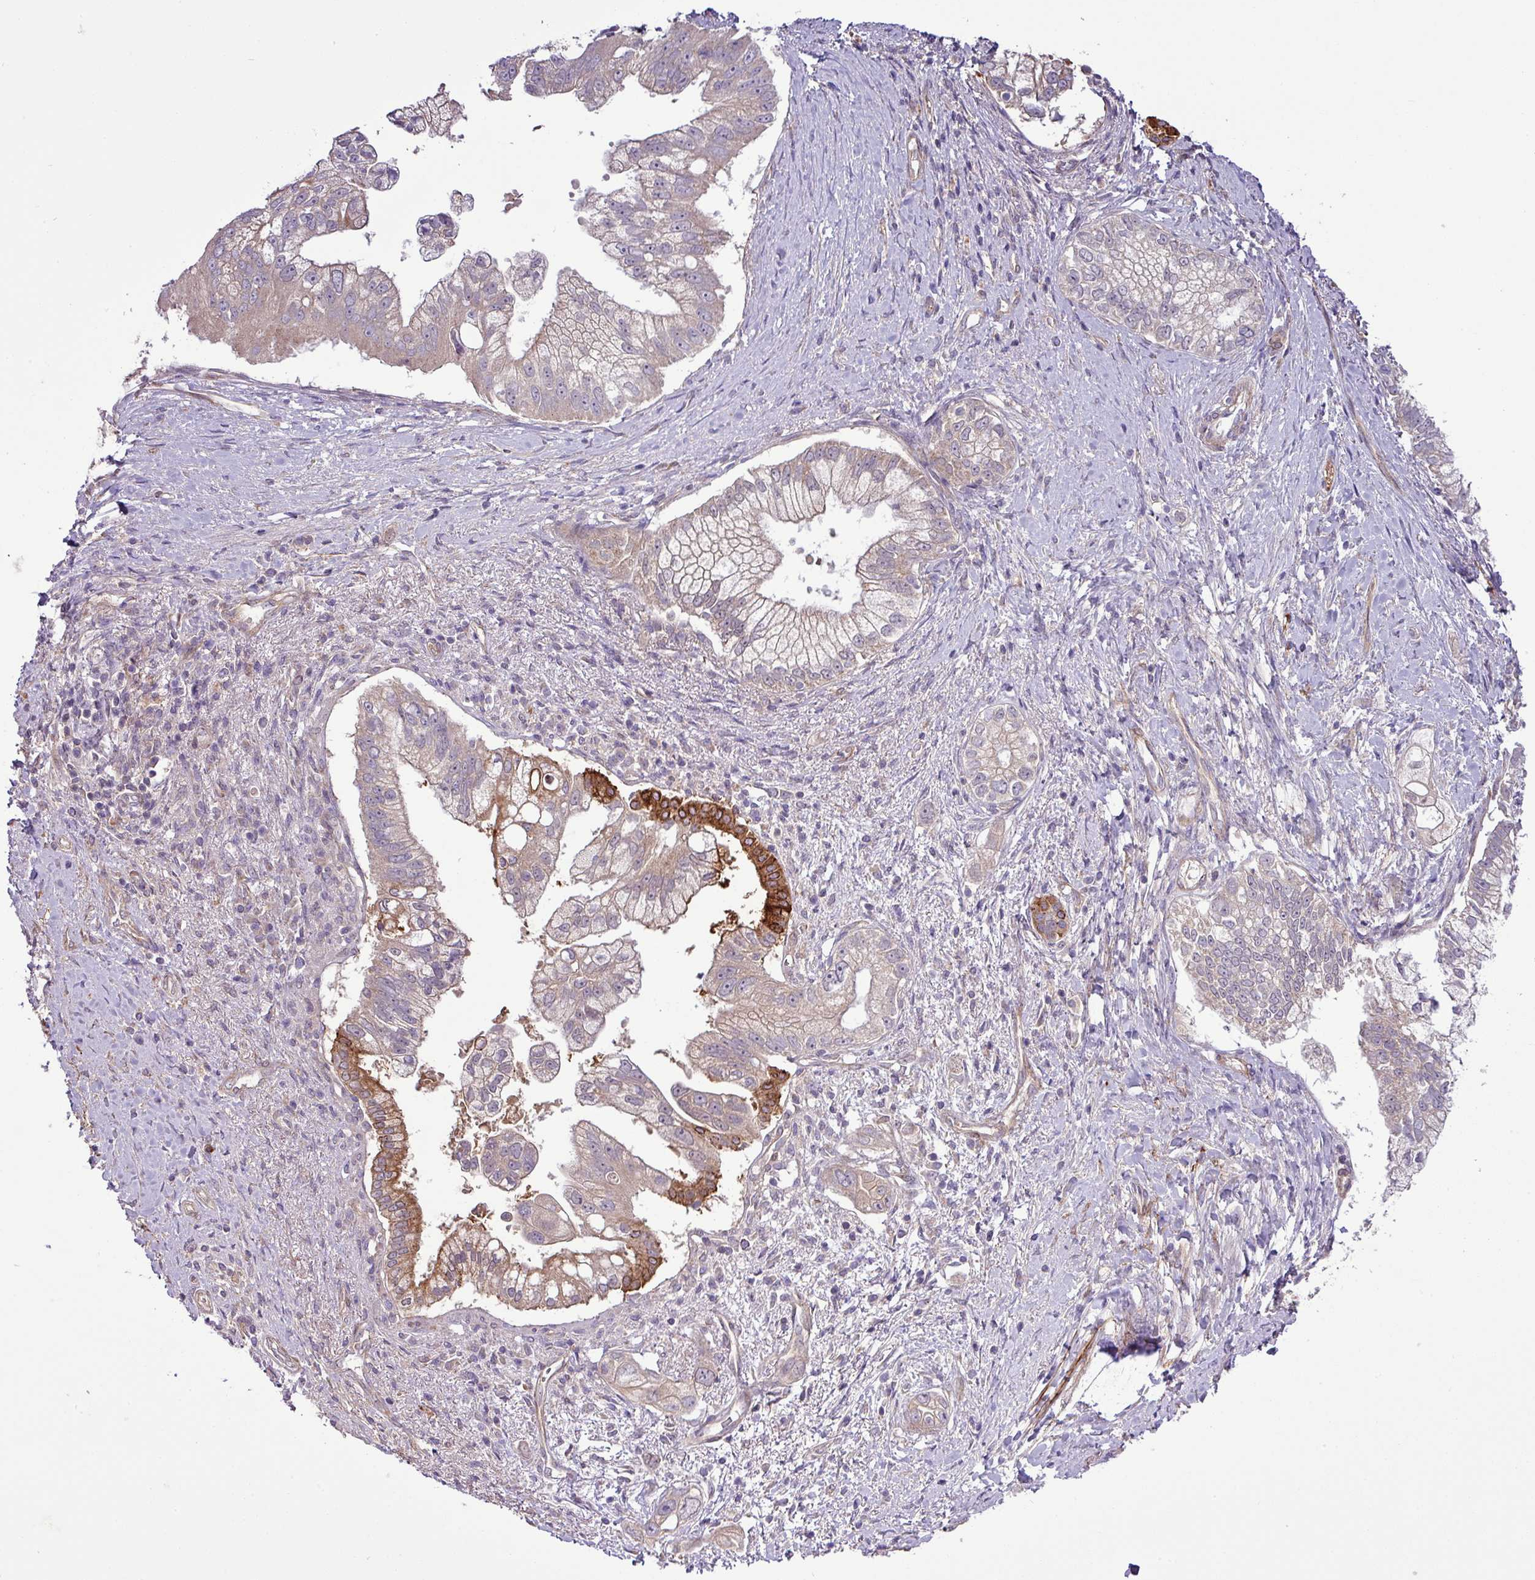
{"staining": {"intensity": "strong", "quantity": "<25%", "location": "cytoplasmic/membranous"}, "tissue": "pancreatic cancer", "cell_type": "Tumor cells", "image_type": "cancer", "snomed": [{"axis": "morphology", "description": "Adenocarcinoma, NOS"}, {"axis": "topography", "description": "Pancreas"}], "caption": "Adenocarcinoma (pancreatic) stained with immunohistochemistry demonstrates strong cytoplasmic/membranous staining in approximately <25% of tumor cells.", "gene": "XIAP", "patient": {"sex": "male", "age": 70}}